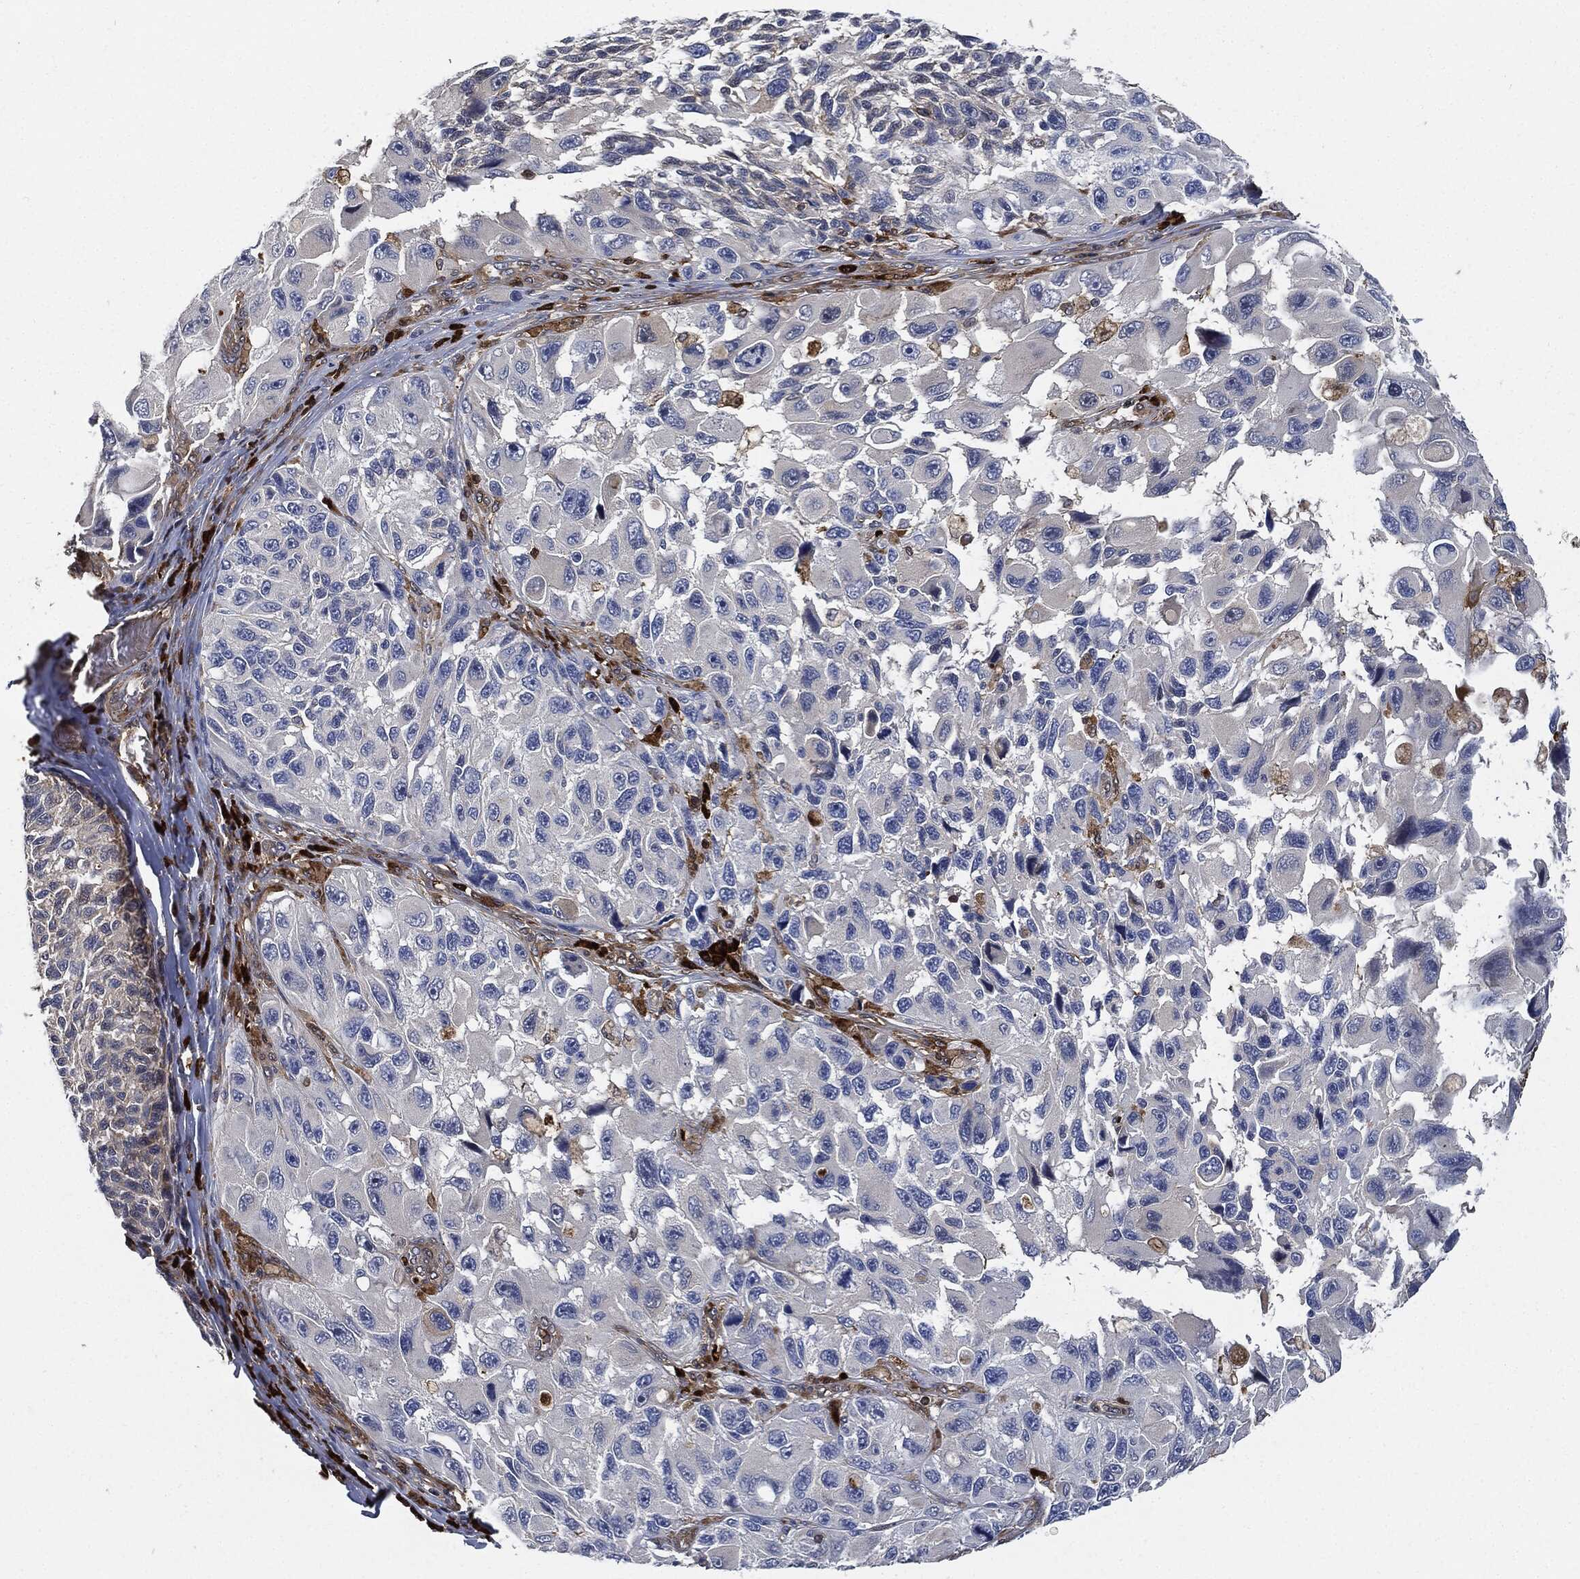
{"staining": {"intensity": "negative", "quantity": "none", "location": "none"}, "tissue": "melanoma", "cell_type": "Tumor cells", "image_type": "cancer", "snomed": [{"axis": "morphology", "description": "Malignant melanoma, NOS"}, {"axis": "topography", "description": "Skin"}], "caption": "IHC photomicrograph of neoplastic tissue: human malignant melanoma stained with DAB (3,3'-diaminobenzidine) demonstrates no significant protein expression in tumor cells.", "gene": "PRDX2", "patient": {"sex": "female", "age": 73}}